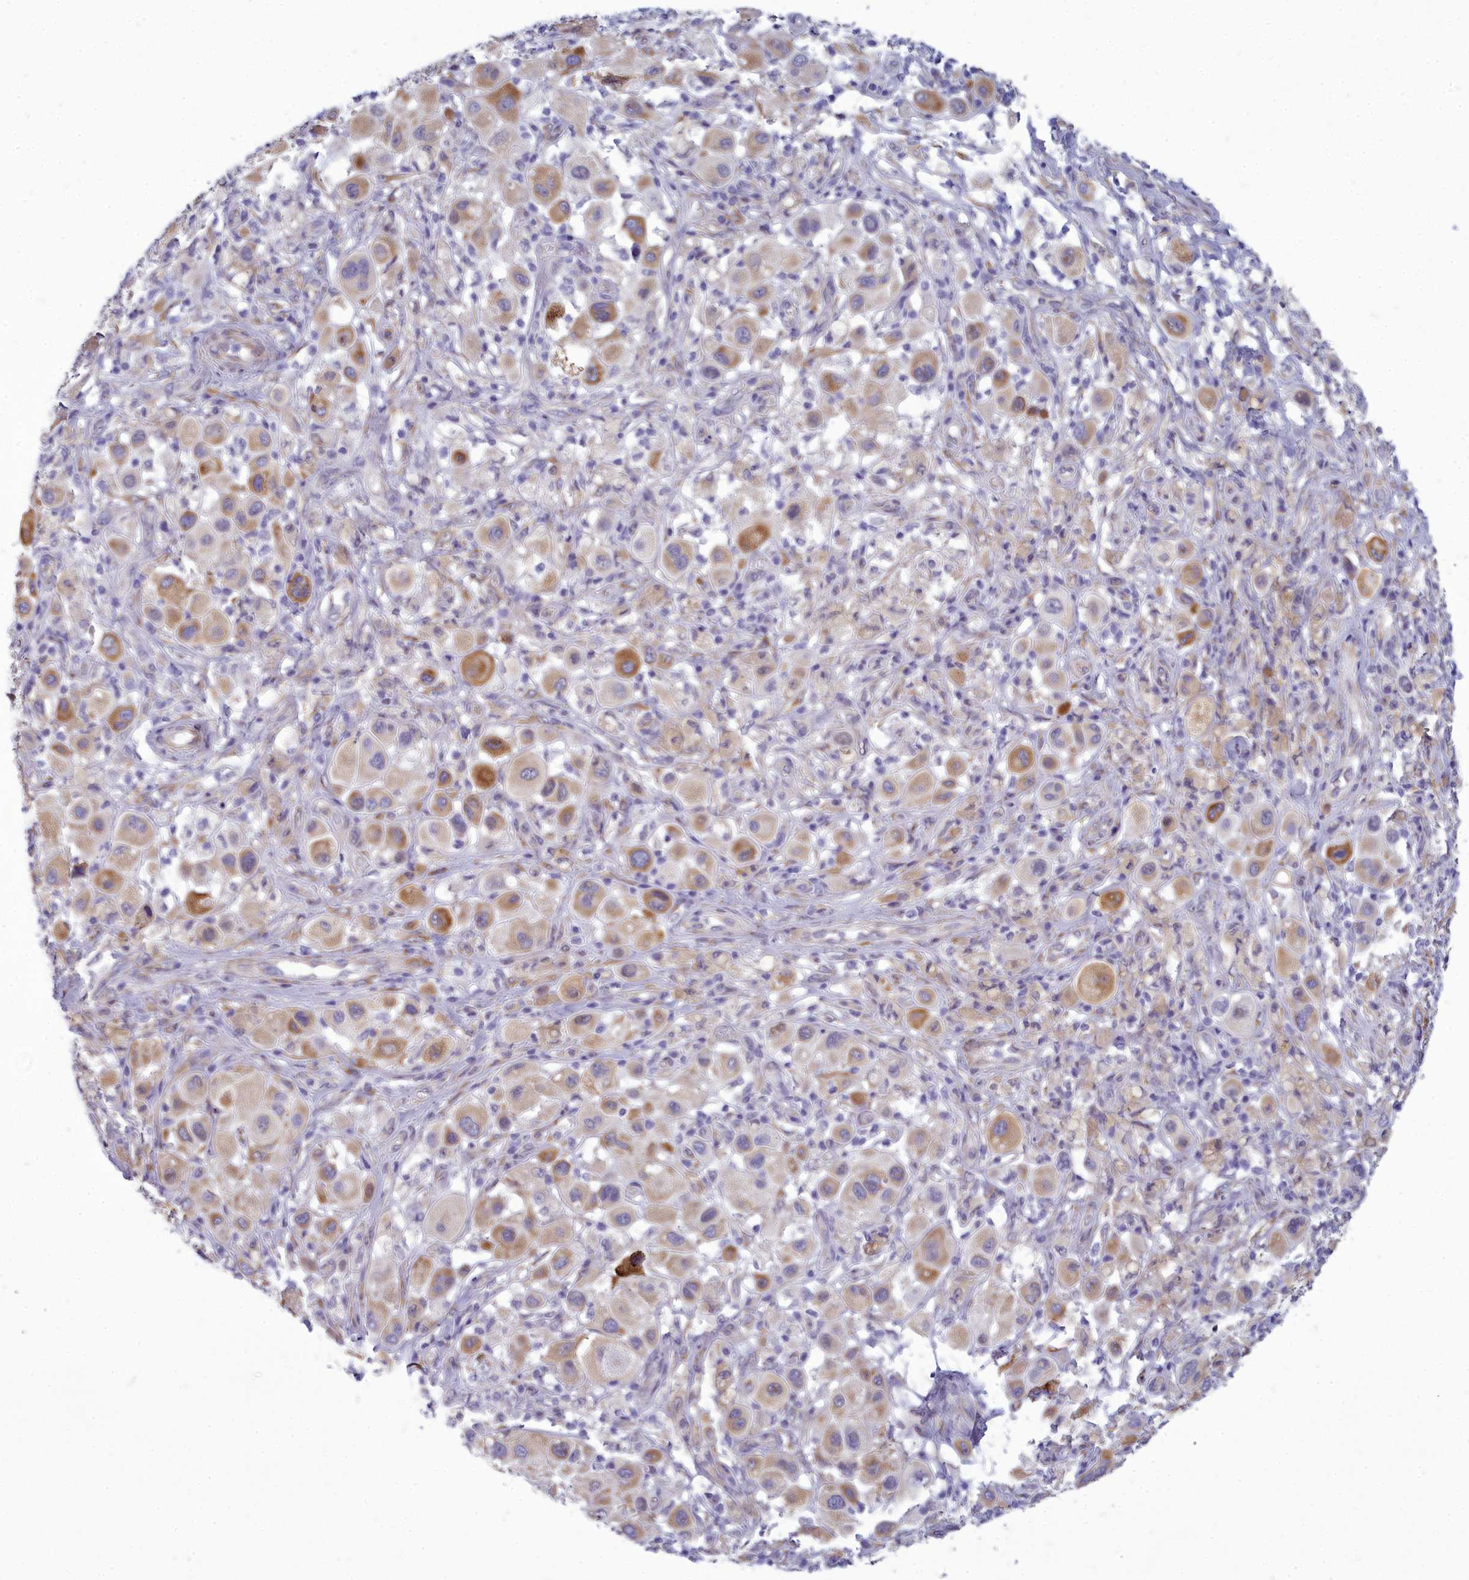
{"staining": {"intensity": "moderate", "quantity": "<25%", "location": "cytoplasmic/membranous"}, "tissue": "melanoma", "cell_type": "Tumor cells", "image_type": "cancer", "snomed": [{"axis": "morphology", "description": "Malignant melanoma, Metastatic site"}, {"axis": "topography", "description": "Skin"}], "caption": "Immunohistochemistry staining of malignant melanoma (metastatic site), which exhibits low levels of moderate cytoplasmic/membranous positivity in approximately <25% of tumor cells indicating moderate cytoplasmic/membranous protein staining. The staining was performed using DAB (3,3'-diaminobenzidine) (brown) for protein detection and nuclei were counterstained in hematoxylin (blue).", "gene": "CENATAC", "patient": {"sex": "male", "age": 41}}